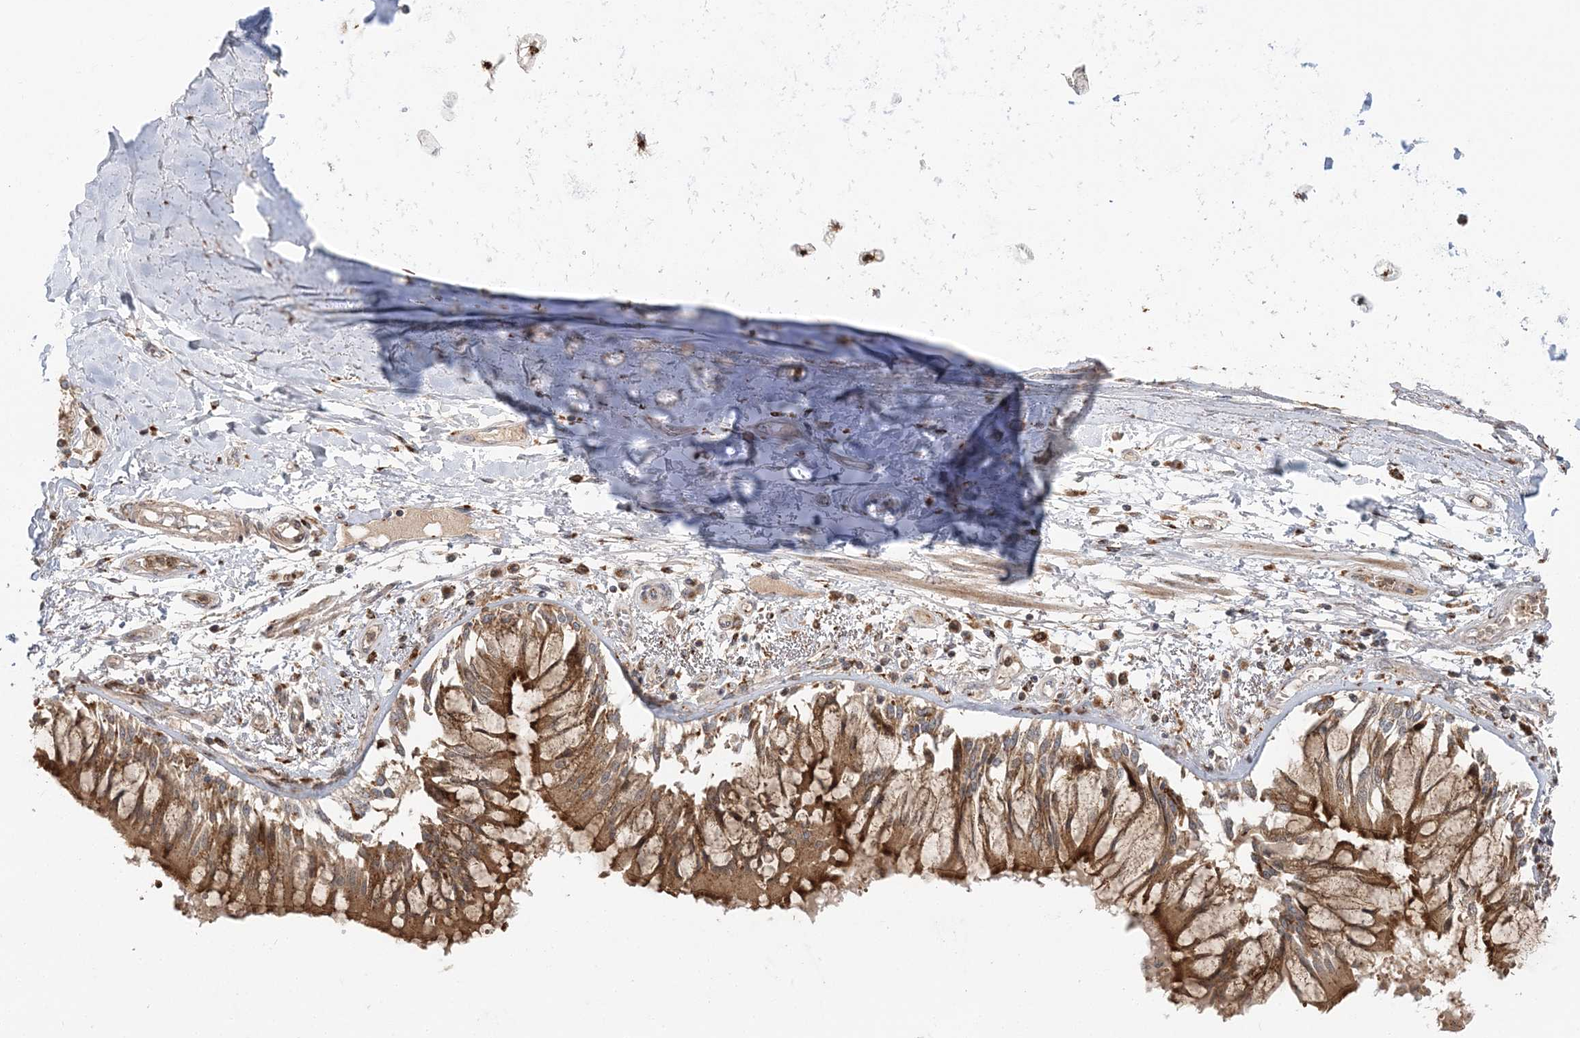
{"staining": {"intensity": "negative", "quantity": "none", "location": "none"}, "tissue": "adipose tissue", "cell_type": "Adipocytes", "image_type": "normal", "snomed": [{"axis": "morphology", "description": "Normal tissue, NOS"}, {"axis": "topography", "description": "Cartilage tissue"}, {"axis": "topography", "description": "Bronchus"}, {"axis": "topography", "description": "Lung"}, {"axis": "topography", "description": "Peripheral nerve tissue"}], "caption": "High magnification brightfield microscopy of unremarkable adipose tissue stained with DAB (3,3'-diaminobenzidine) (brown) and counterstained with hematoxylin (blue): adipocytes show no significant expression.", "gene": "ABCC3", "patient": {"sex": "female", "age": 49}}